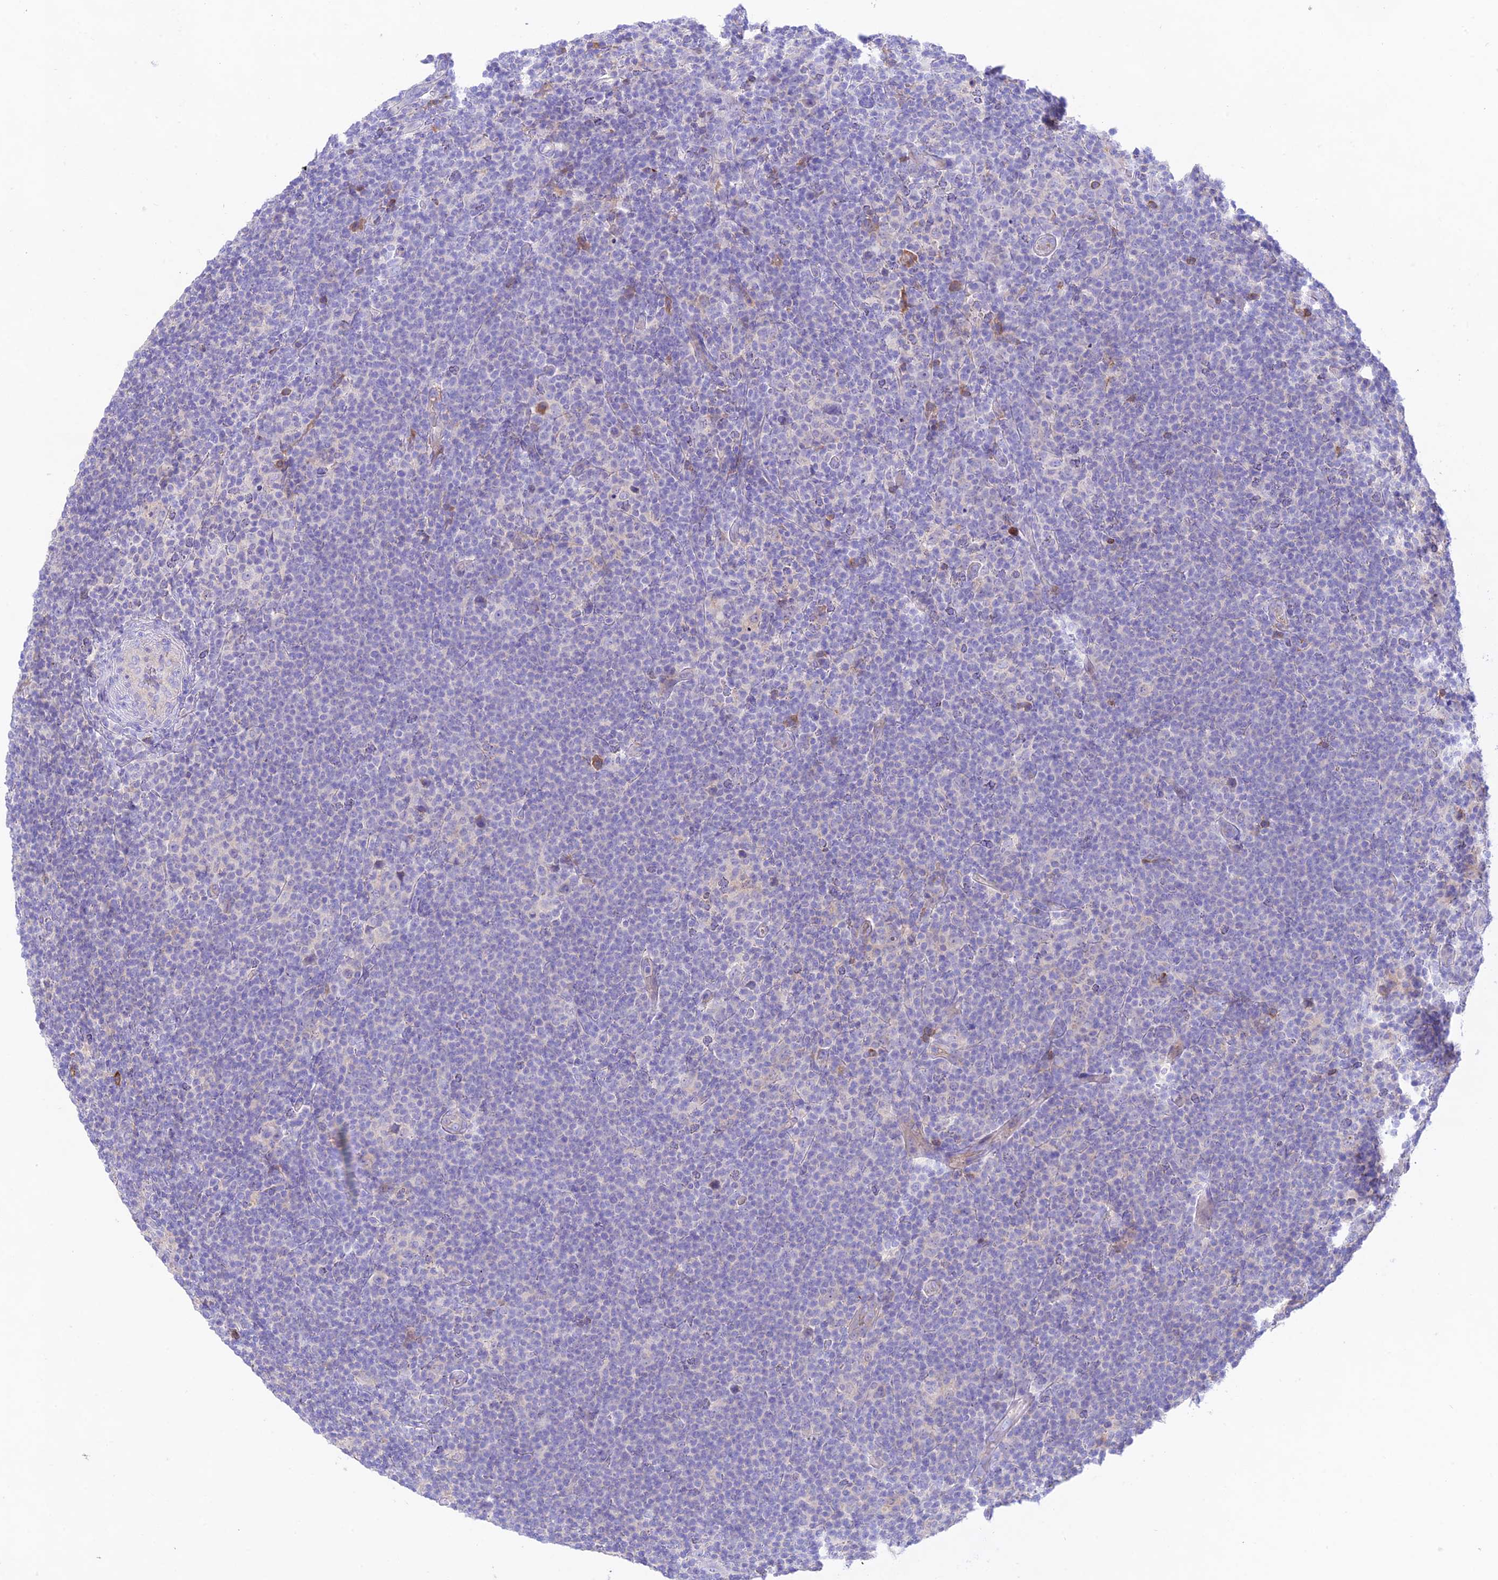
{"staining": {"intensity": "negative", "quantity": "none", "location": "none"}, "tissue": "lymphoma", "cell_type": "Tumor cells", "image_type": "cancer", "snomed": [{"axis": "morphology", "description": "Hodgkin's disease, NOS"}, {"axis": "topography", "description": "Lymph node"}], "caption": "Hodgkin's disease stained for a protein using IHC displays no expression tumor cells.", "gene": "NLRP9", "patient": {"sex": "female", "age": 57}}